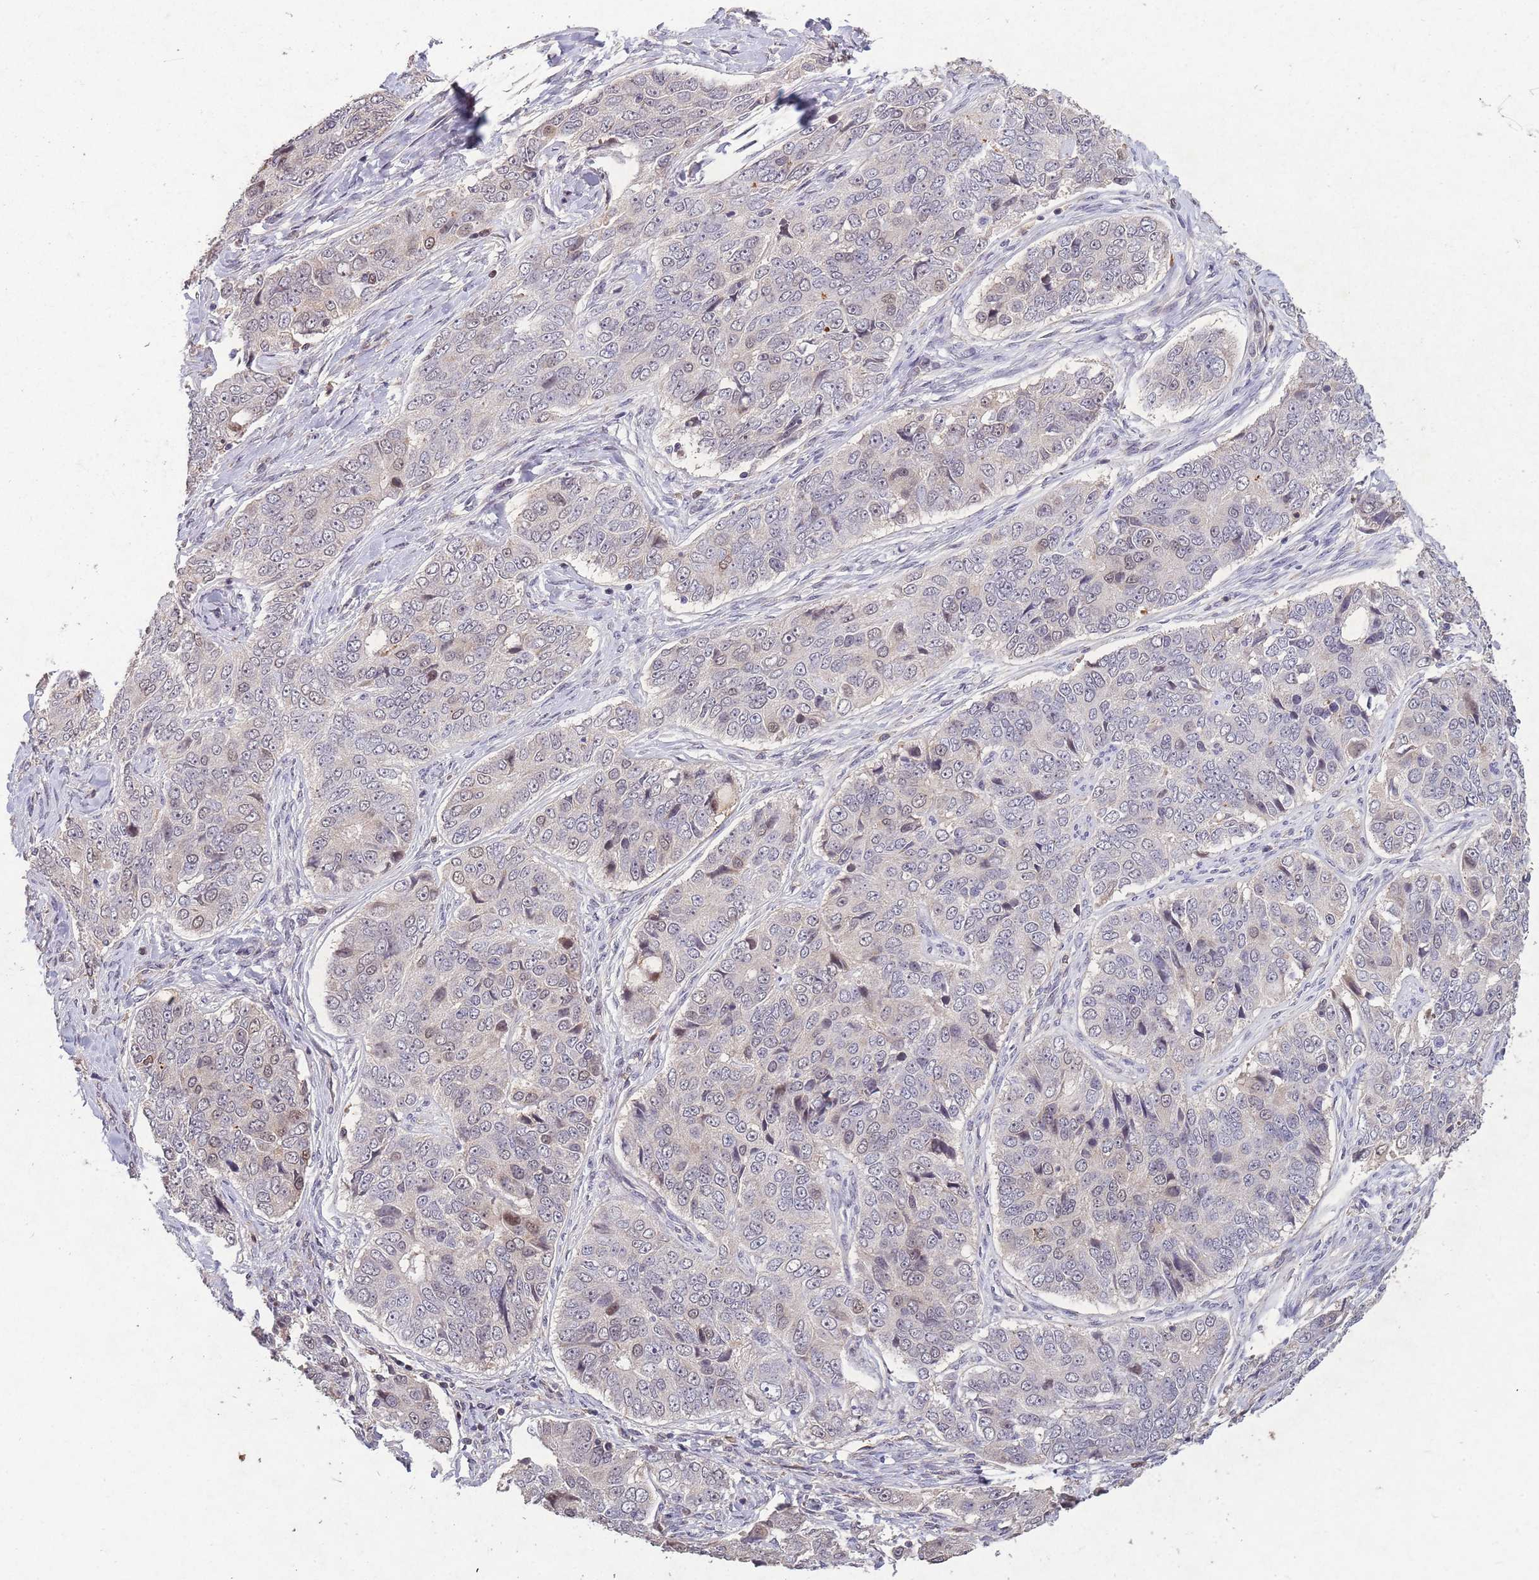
{"staining": {"intensity": "negative", "quantity": "none", "location": "none"}, "tissue": "ovarian cancer", "cell_type": "Tumor cells", "image_type": "cancer", "snomed": [{"axis": "morphology", "description": "Carcinoma, endometroid"}, {"axis": "topography", "description": "Ovary"}], "caption": "Ovarian endometroid carcinoma was stained to show a protein in brown. There is no significant expression in tumor cells. (DAB immunohistochemistry (IHC) visualized using brightfield microscopy, high magnification).", "gene": "ZNF639", "patient": {"sex": "female", "age": 51}}